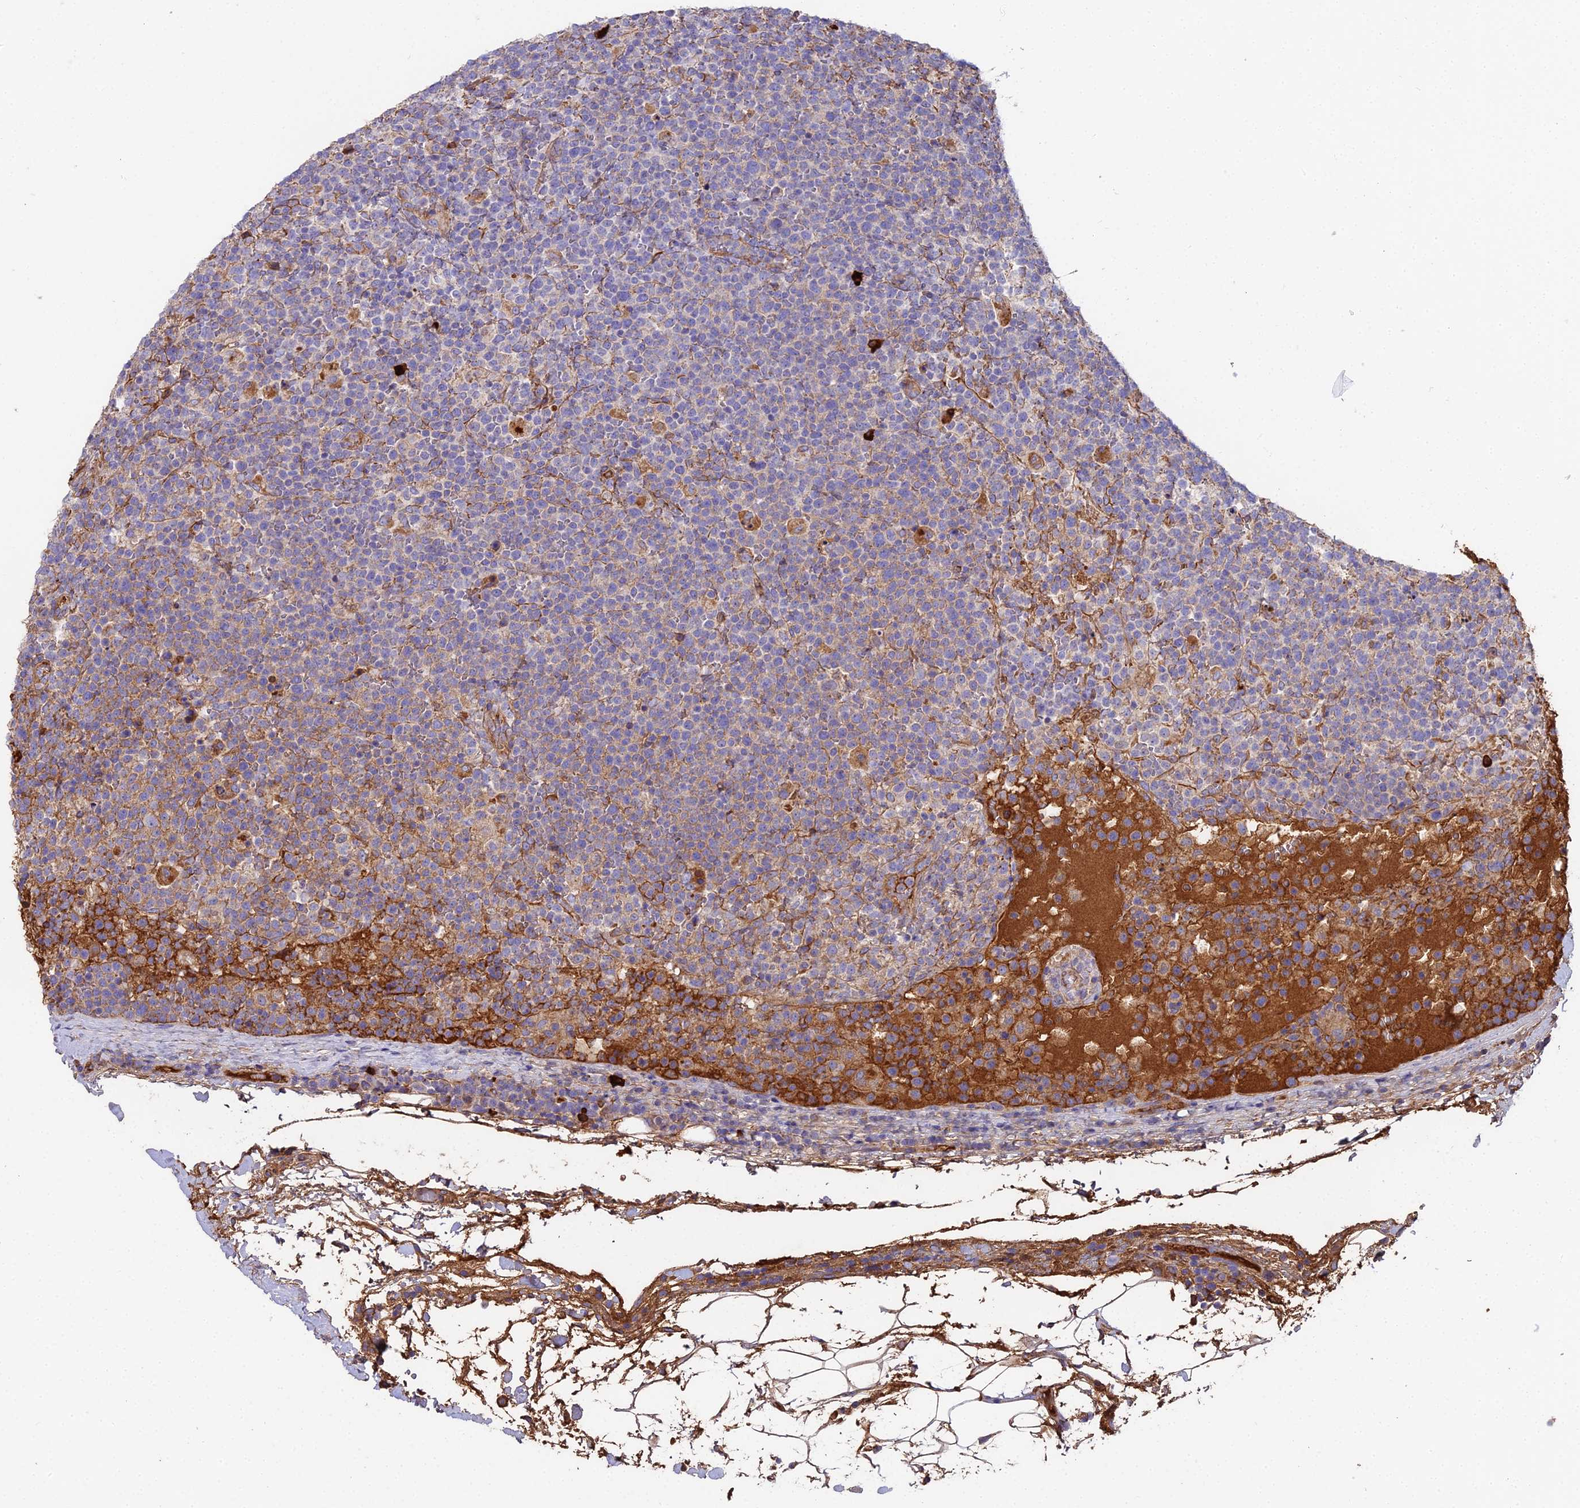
{"staining": {"intensity": "weak", "quantity": "<25%", "location": "cytoplasmic/membranous"}, "tissue": "lymphoma", "cell_type": "Tumor cells", "image_type": "cancer", "snomed": [{"axis": "morphology", "description": "Malignant lymphoma, non-Hodgkin's type, High grade"}, {"axis": "topography", "description": "Lymph node"}], "caption": "This micrograph is of lymphoma stained with immunohistochemistry to label a protein in brown with the nuclei are counter-stained blue. There is no positivity in tumor cells.", "gene": "BEX4", "patient": {"sex": "male", "age": 61}}